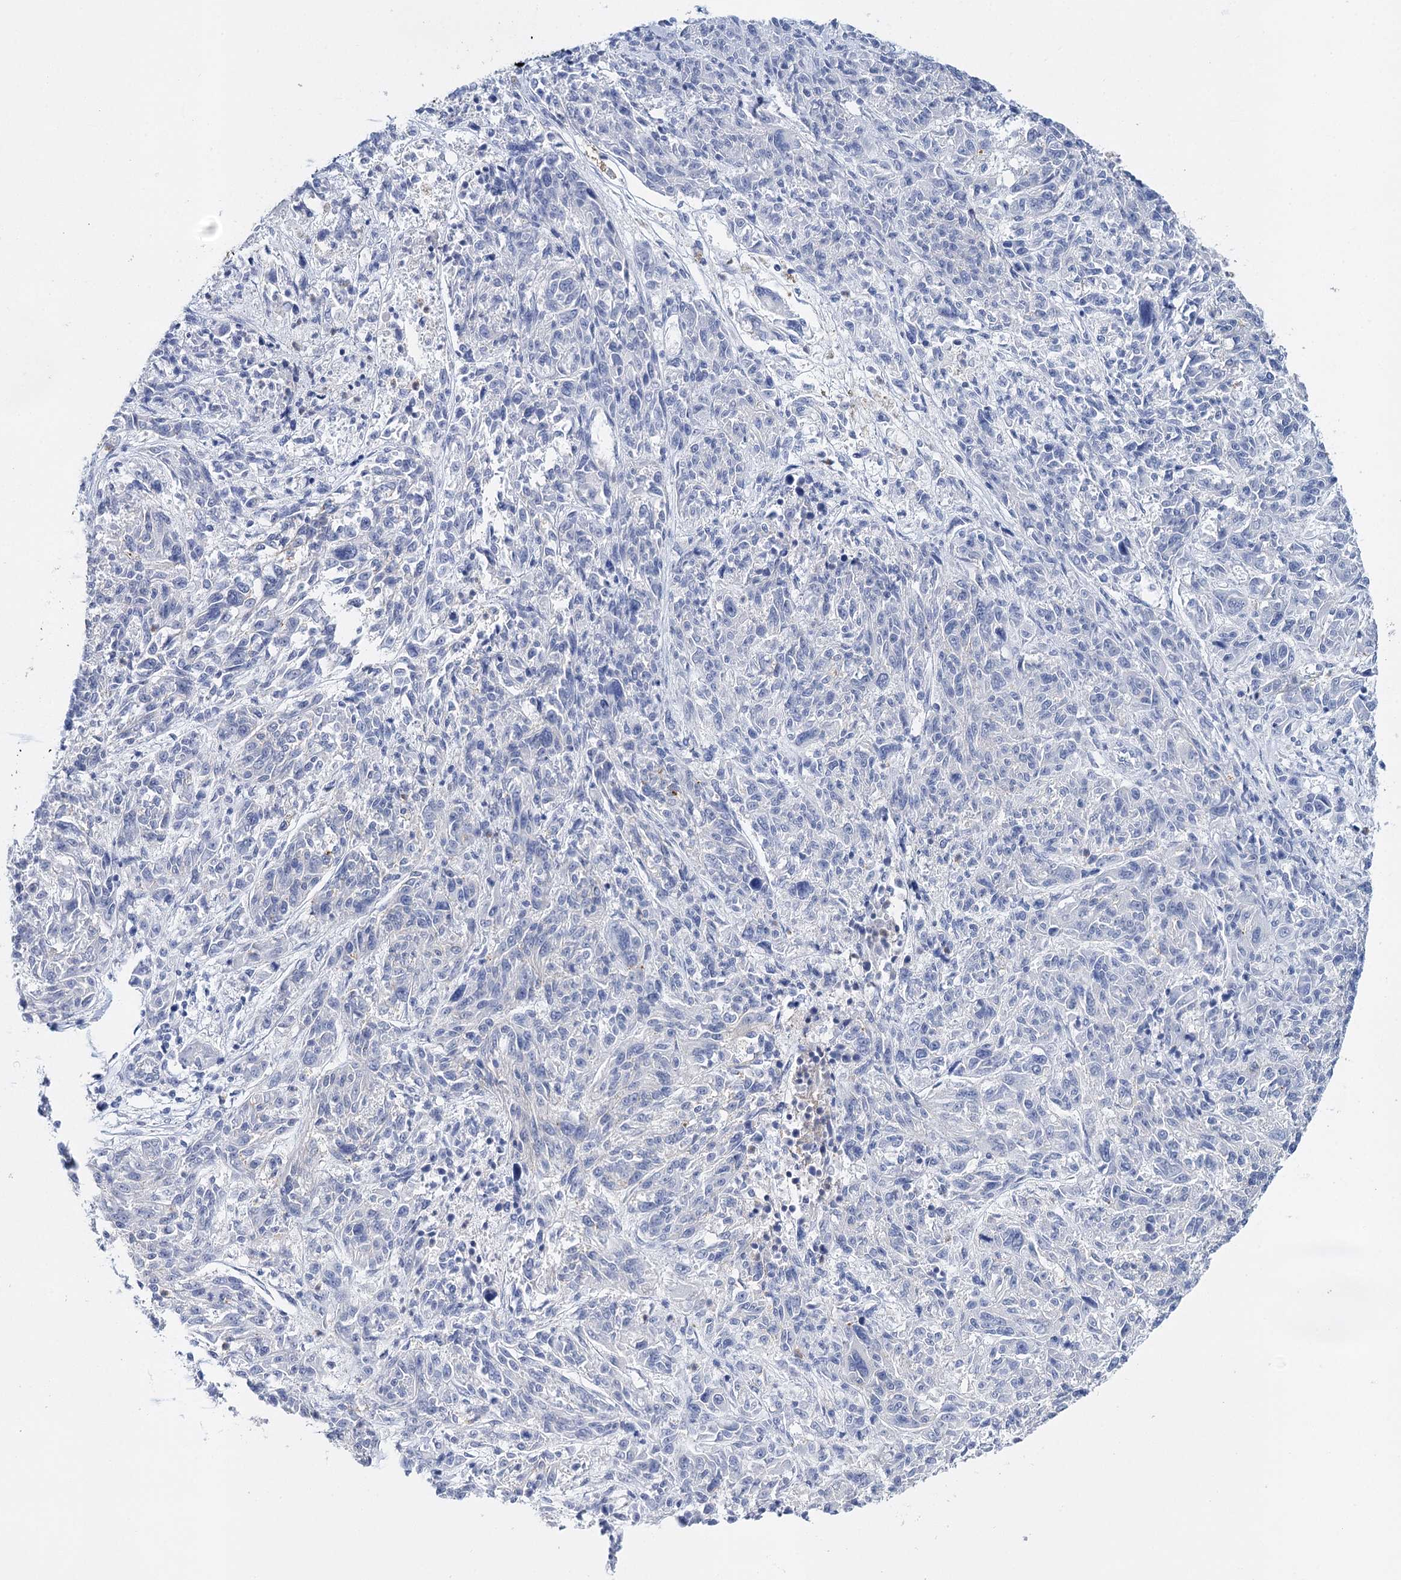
{"staining": {"intensity": "negative", "quantity": "none", "location": "none"}, "tissue": "melanoma", "cell_type": "Tumor cells", "image_type": "cancer", "snomed": [{"axis": "morphology", "description": "Malignant melanoma, NOS"}, {"axis": "topography", "description": "Skin"}], "caption": "Immunohistochemical staining of human malignant melanoma shows no significant staining in tumor cells.", "gene": "CEACAM8", "patient": {"sex": "male", "age": 53}}